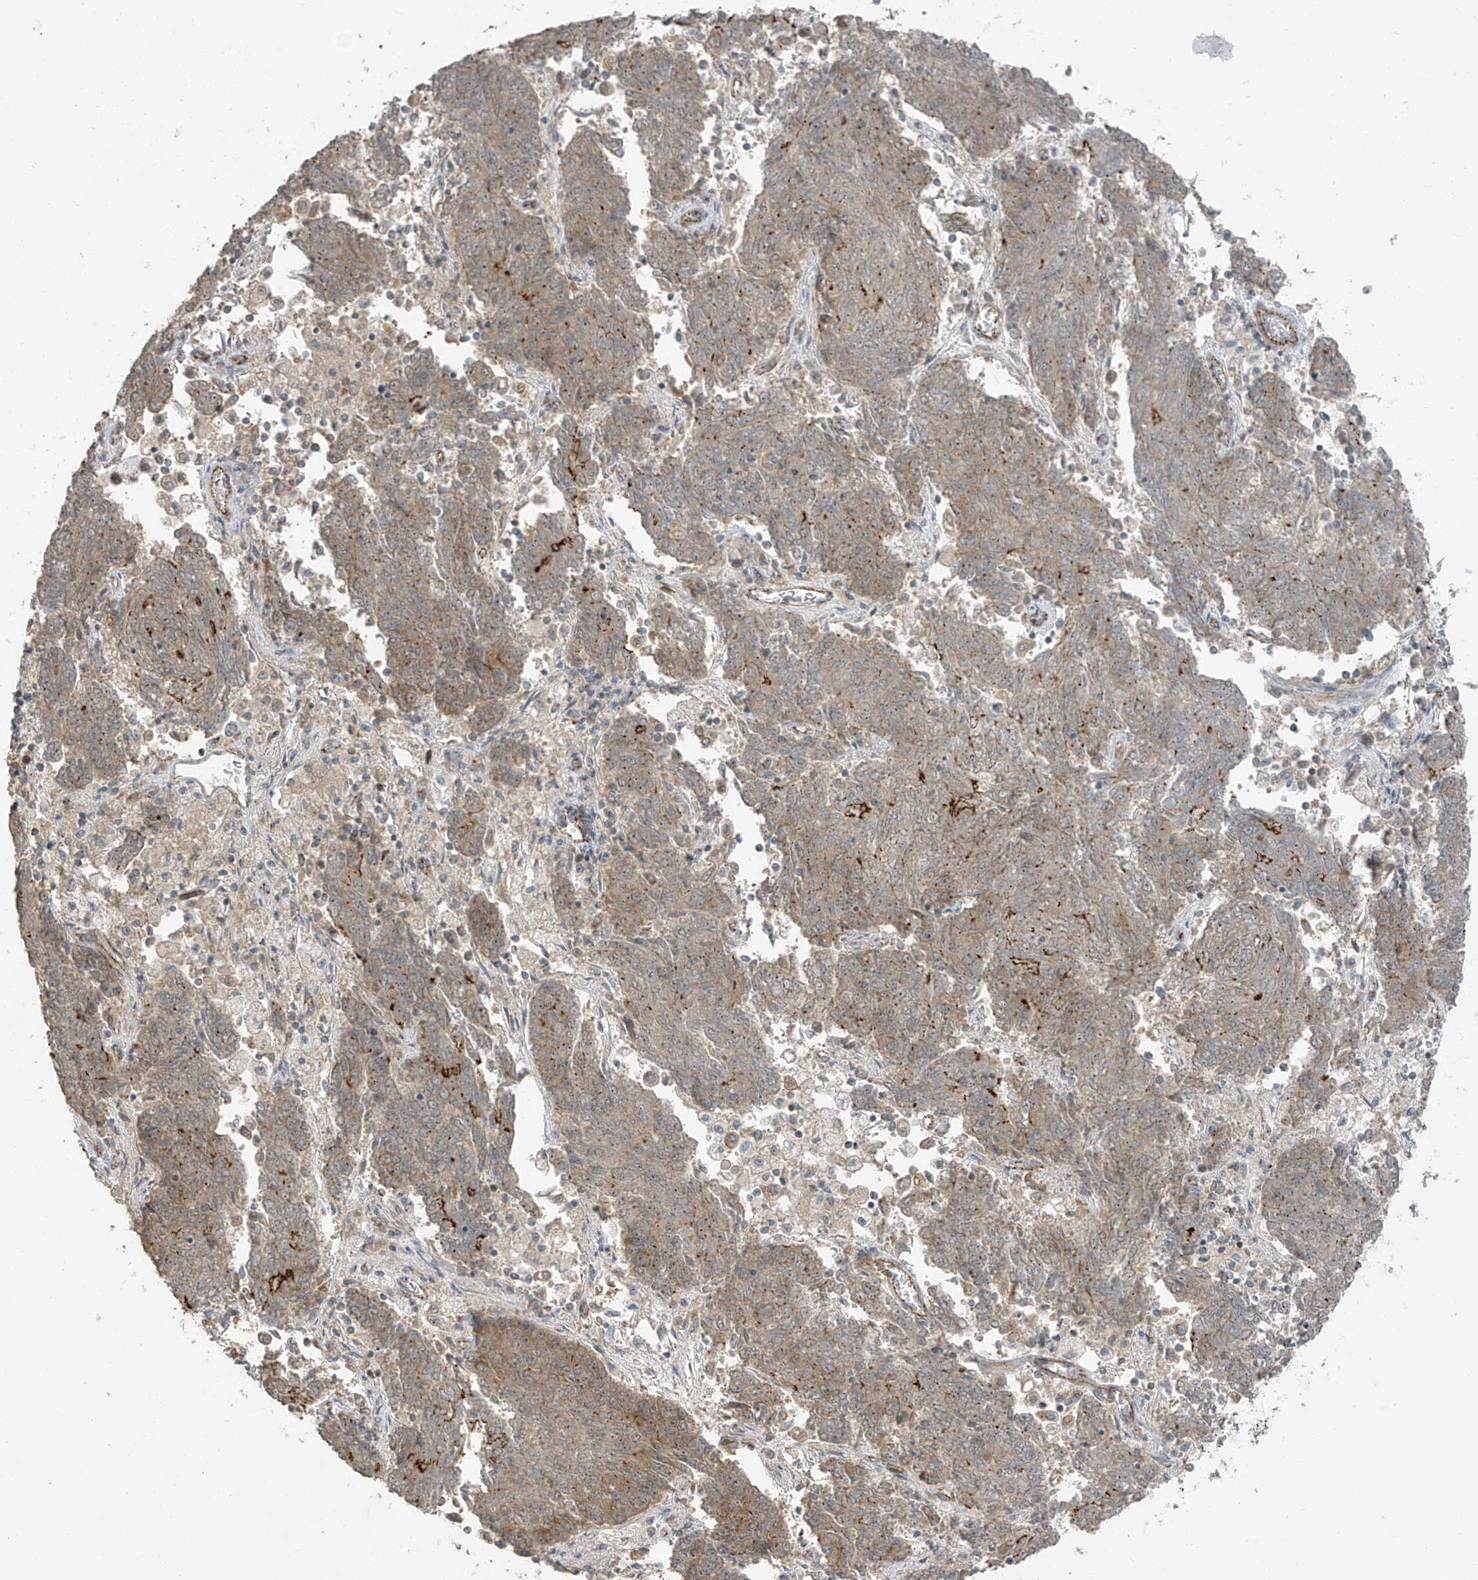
{"staining": {"intensity": "moderate", "quantity": "25%-75%", "location": "cytoplasmic/membranous"}, "tissue": "endometrial cancer", "cell_type": "Tumor cells", "image_type": "cancer", "snomed": [{"axis": "morphology", "description": "Adenocarcinoma, NOS"}, {"axis": "topography", "description": "Endometrium"}], "caption": "Endometrial cancer stained with DAB immunohistochemistry shows medium levels of moderate cytoplasmic/membranous staining in about 25%-75% of tumor cells.", "gene": "ZNF16", "patient": {"sex": "female", "age": 80}}